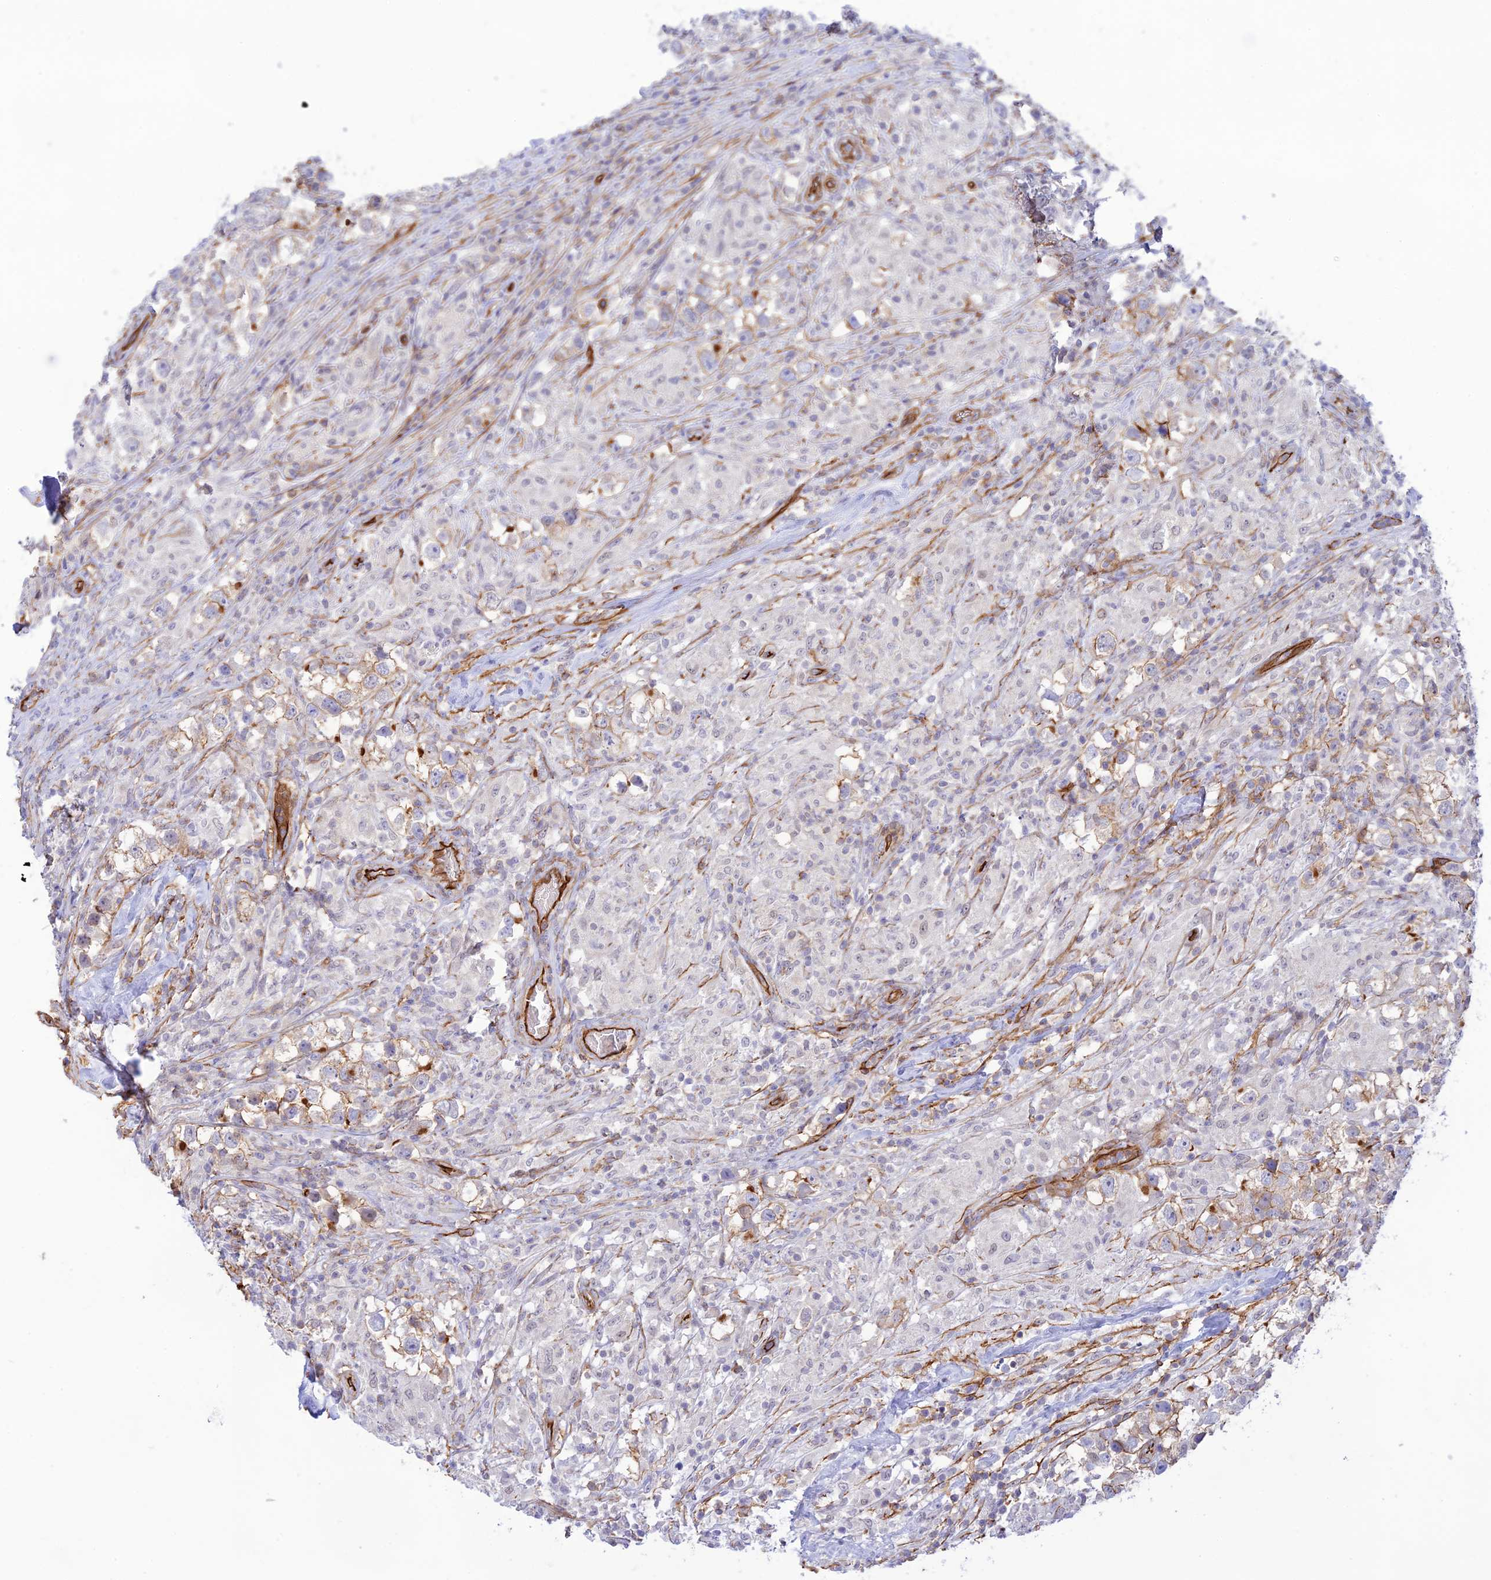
{"staining": {"intensity": "moderate", "quantity": "<25%", "location": "cytoplasmic/membranous"}, "tissue": "testis cancer", "cell_type": "Tumor cells", "image_type": "cancer", "snomed": [{"axis": "morphology", "description": "Seminoma, NOS"}, {"axis": "topography", "description": "Testis"}], "caption": "An immunohistochemistry image of tumor tissue is shown. Protein staining in brown shows moderate cytoplasmic/membranous positivity in seminoma (testis) within tumor cells. Nuclei are stained in blue.", "gene": "YPEL5", "patient": {"sex": "male", "age": 46}}